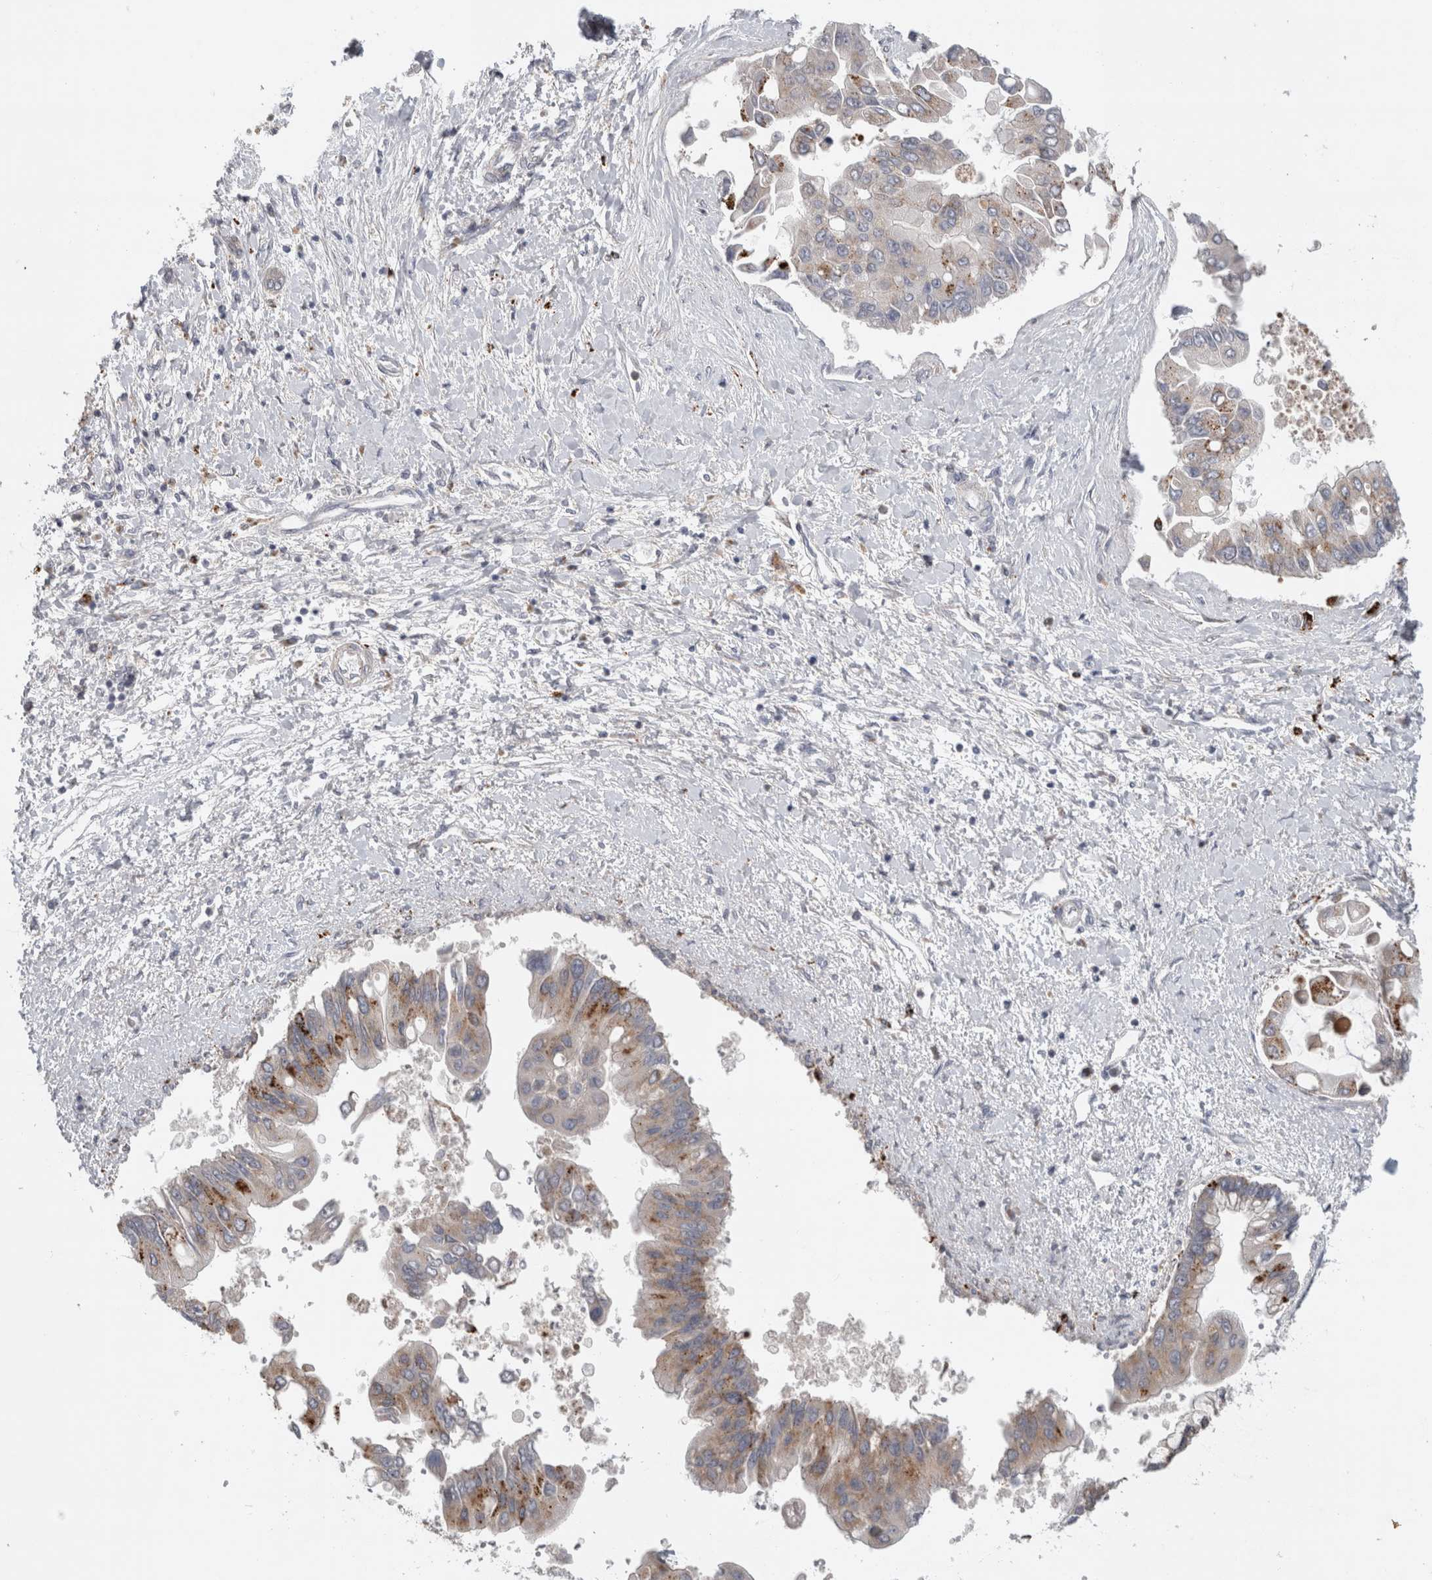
{"staining": {"intensity": "strong", "quantity": "25%-75%", "location": "cytoplasmic/membranous"}, "tissue": "liver cancer", "cell_type": "Tumor cells", "image_type": "cancer", "snomed": [{"axis": "morphology", "description": "Cholangiocarcinoma"}, {"axis": "topography", "description": "Liver"}], "caption": "Immunohistochemical staining of human liver cancer (cholangiocarcinoma) demonstrates high levels of strong cytoplasmic/membranous staining in approximately 25%-75% of tumor cells. (Brightfield microscopy of DAB IHC at high magnification).", "gene": "MGAT1", "patient": {"sex": "male", "age": 50}}